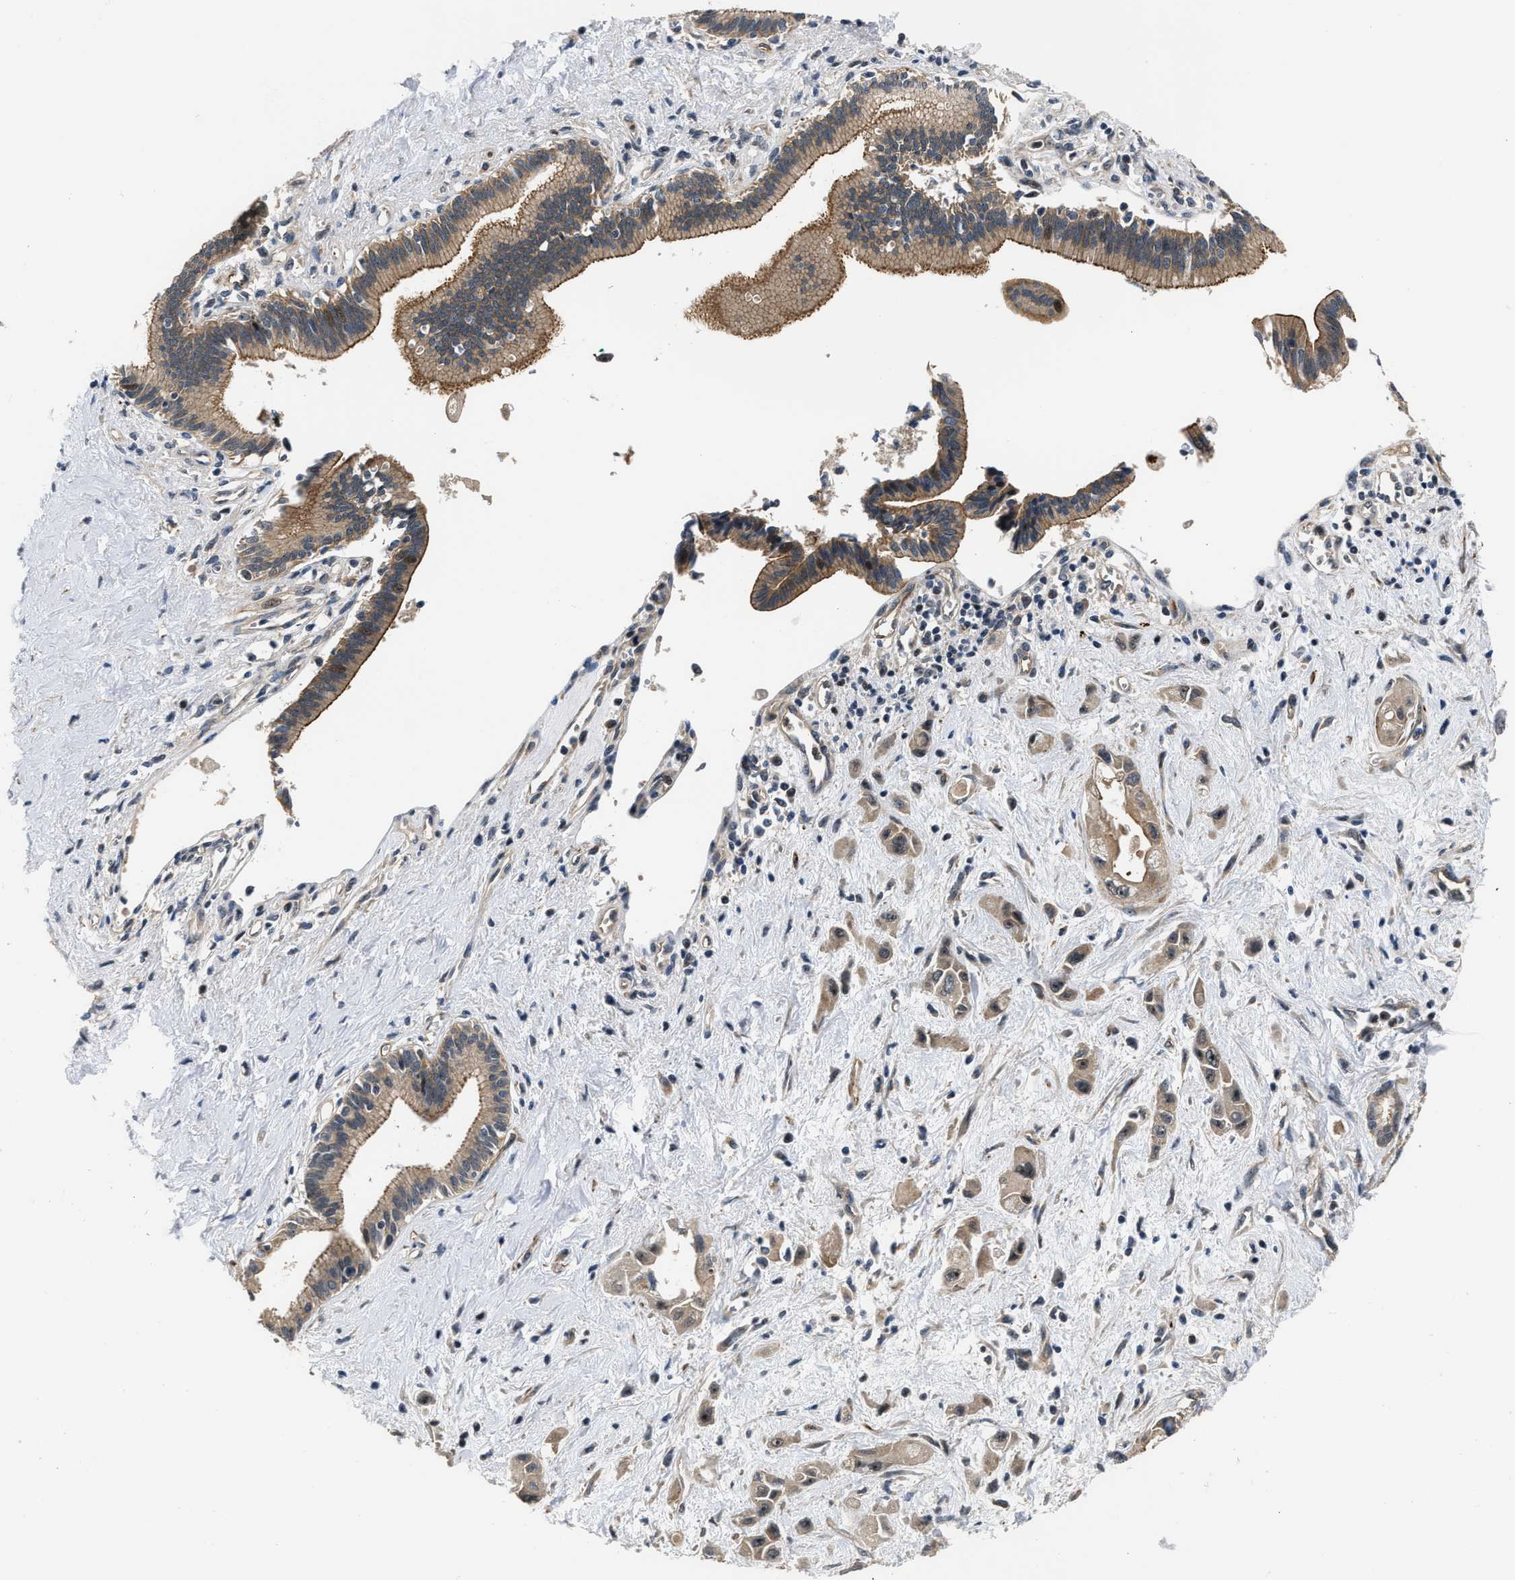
{"staining": {"intensity": "moderate", "quantity": ">75%", "location": "cytoplasmic/membranous,nuclear"}, "tissue": "pancreatic cancer", "cell_type": "Tumor cells", "image_type": "cancer", "snomed": [{"axis": "morphology", "description": "Adenocarcinoma, NOS"}, {"axis": "topography", "description": "Pancreas"}], "caption": "Protein positivity by IHC shows moderate cytoplasmic/membranous and nuclear expression in about >75% of tumor cells in pancreatic adenocarcinoma. The staining was performed using DAB (3,3'-diaminobenzidine) to visualize the protein expression in brown, while the nuclei were stained in blue with hematoxylin (Magnification: 20x).", "gene": "ALDH3A2", "patient": {"sex": "female", "age": 66}}